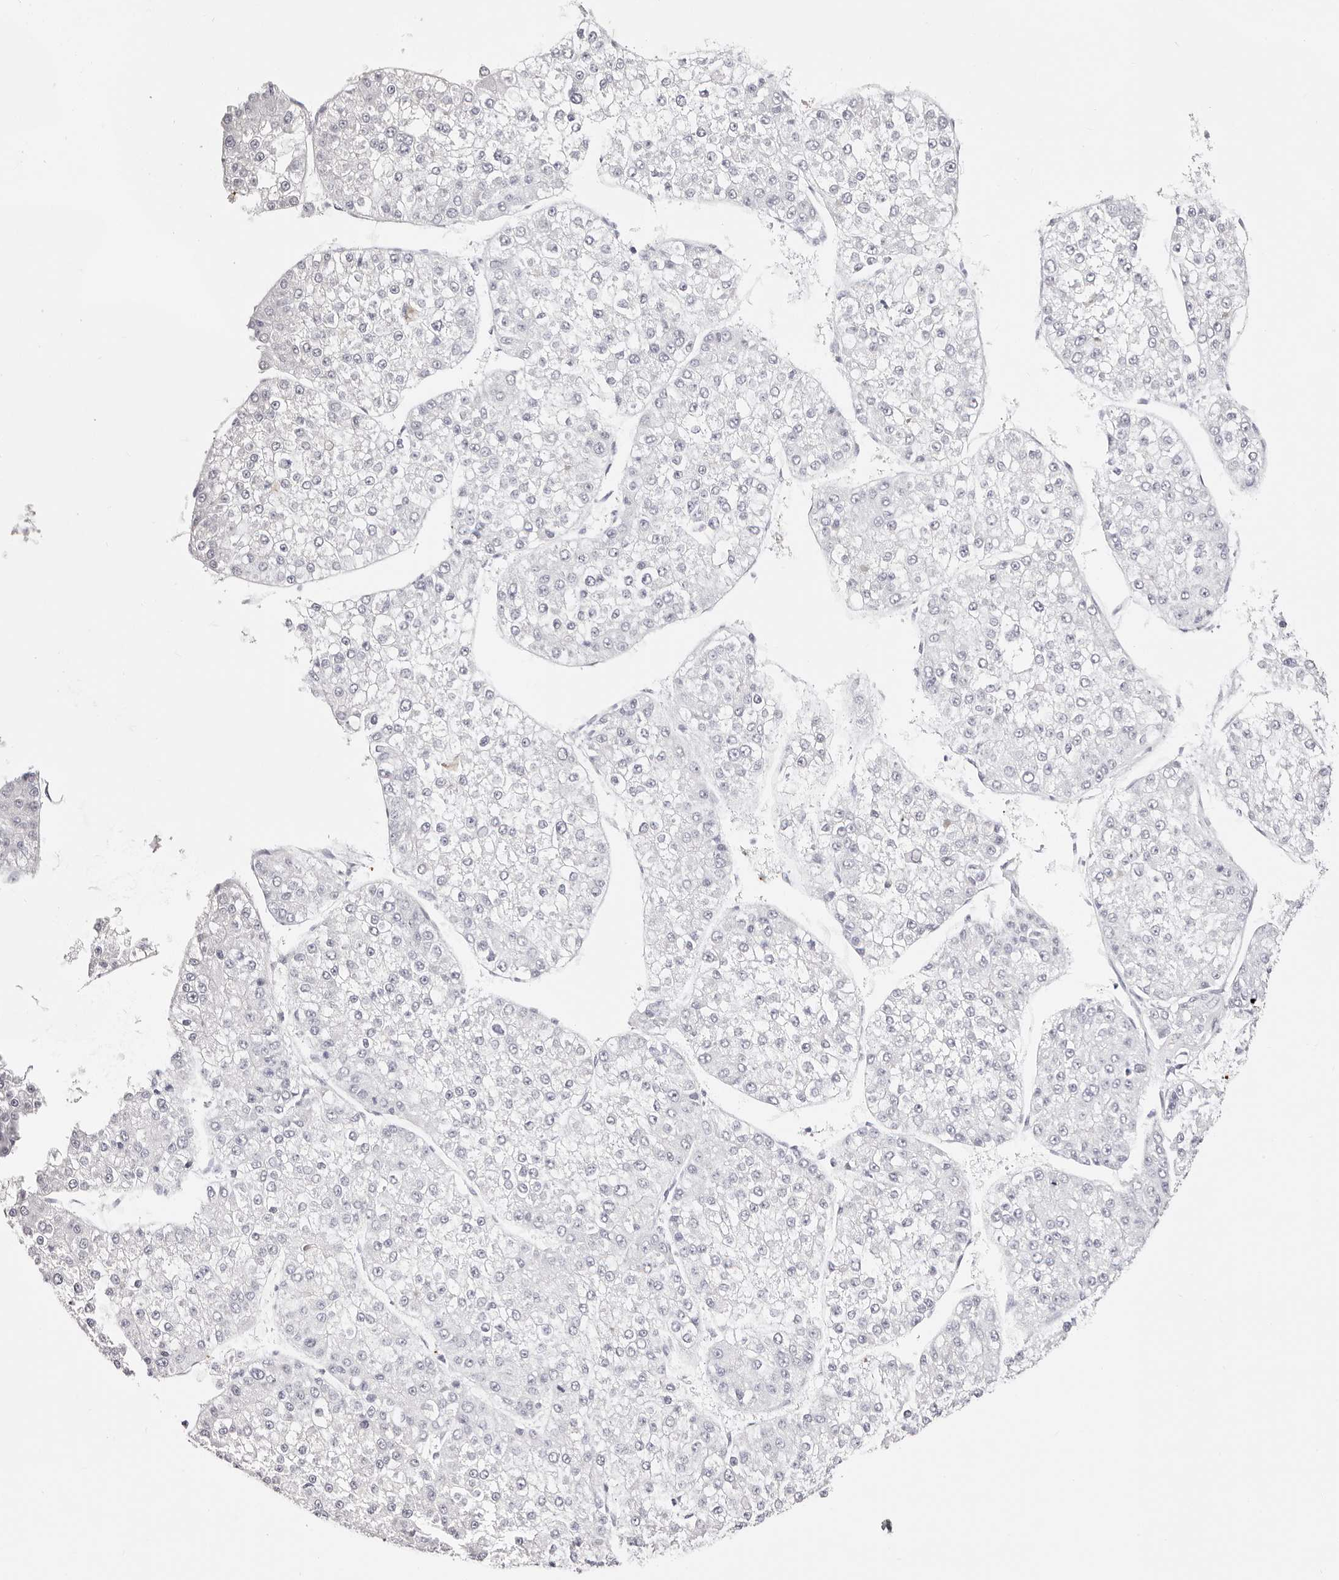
{"staining": {"intensity": "negative", "quantity": "none", "location": "none"}, "tissue": "liver cancer", "cell_type": "Tumor cells", "image_type": "cancer", "snomed": [{"axis": "morphology", "description": "Carcinoma, Hepatocellular, NOS"}, {"axis": "topography", "description": "Liver"}], "caption": "This is an IHC photomicrograph of liver cancer. There is no expression in tumor cells.", "gene": "PF4", "patient": {"sex": "female", "age": 73}}